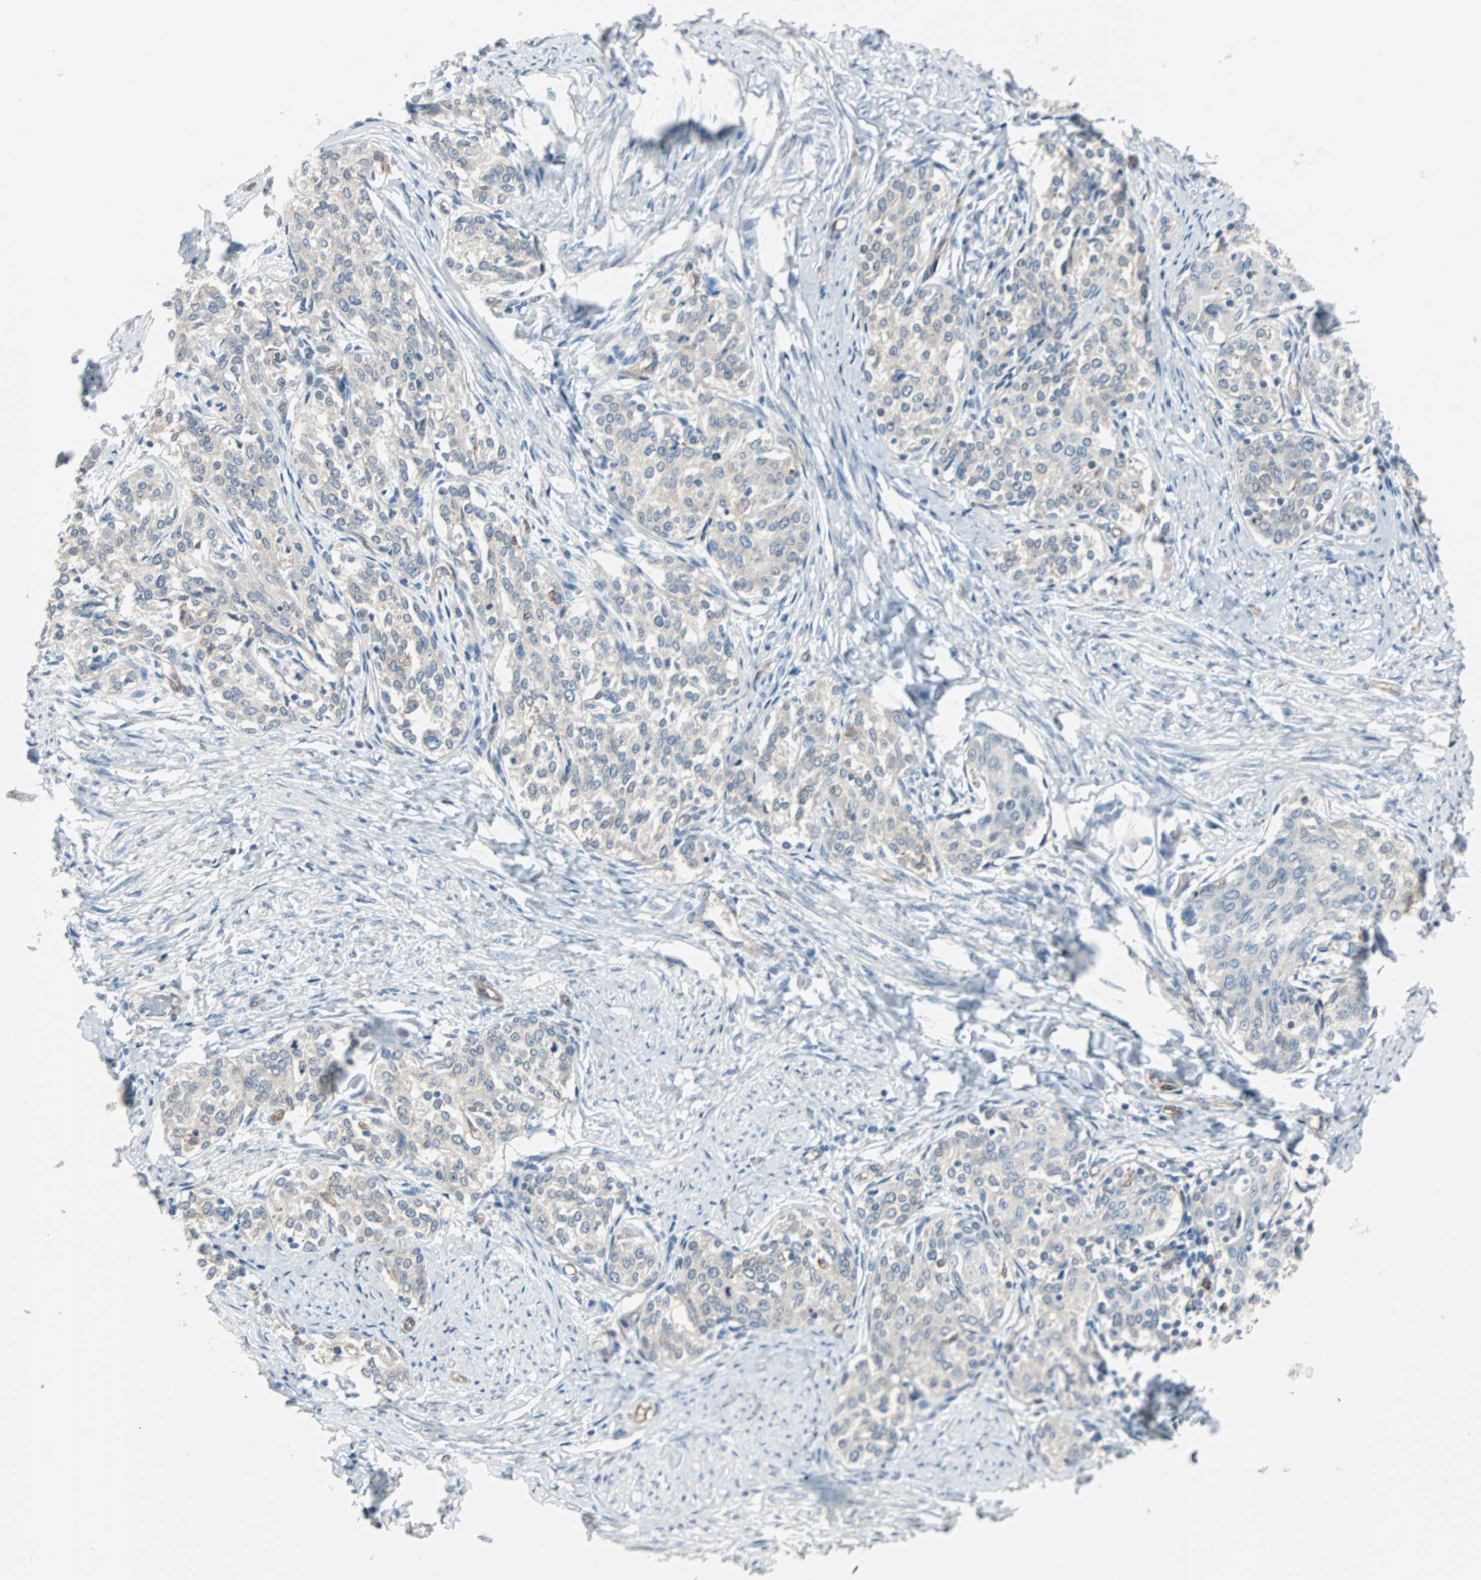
{"staining": {"intensity": "weak", "quantity": "25%-75%", "location": "cytoplasmic/membranous"}, "tissue": "cervical cancer", "cell_type": "Tumor cells", "image_type": "cancer", "snomed": [{"axis": "morphology", "description": "Squamous cell carcinoma, NOS"}, {"axis": "morphology", "description": "Adenocarcinoma, NOS"}, {"axis": "topography", "description": "Cervix"}], "caption": "Immunohistochemistry micrograph of cervical cancer (adenocarcinoma) stained for a protein (brown), which shows low levels of weak cytoplasmic/membranous staining in about 25%-75% of tumor cells.", "gene": "SWAP70", "patient": {"sex": "female", "age": 52}}